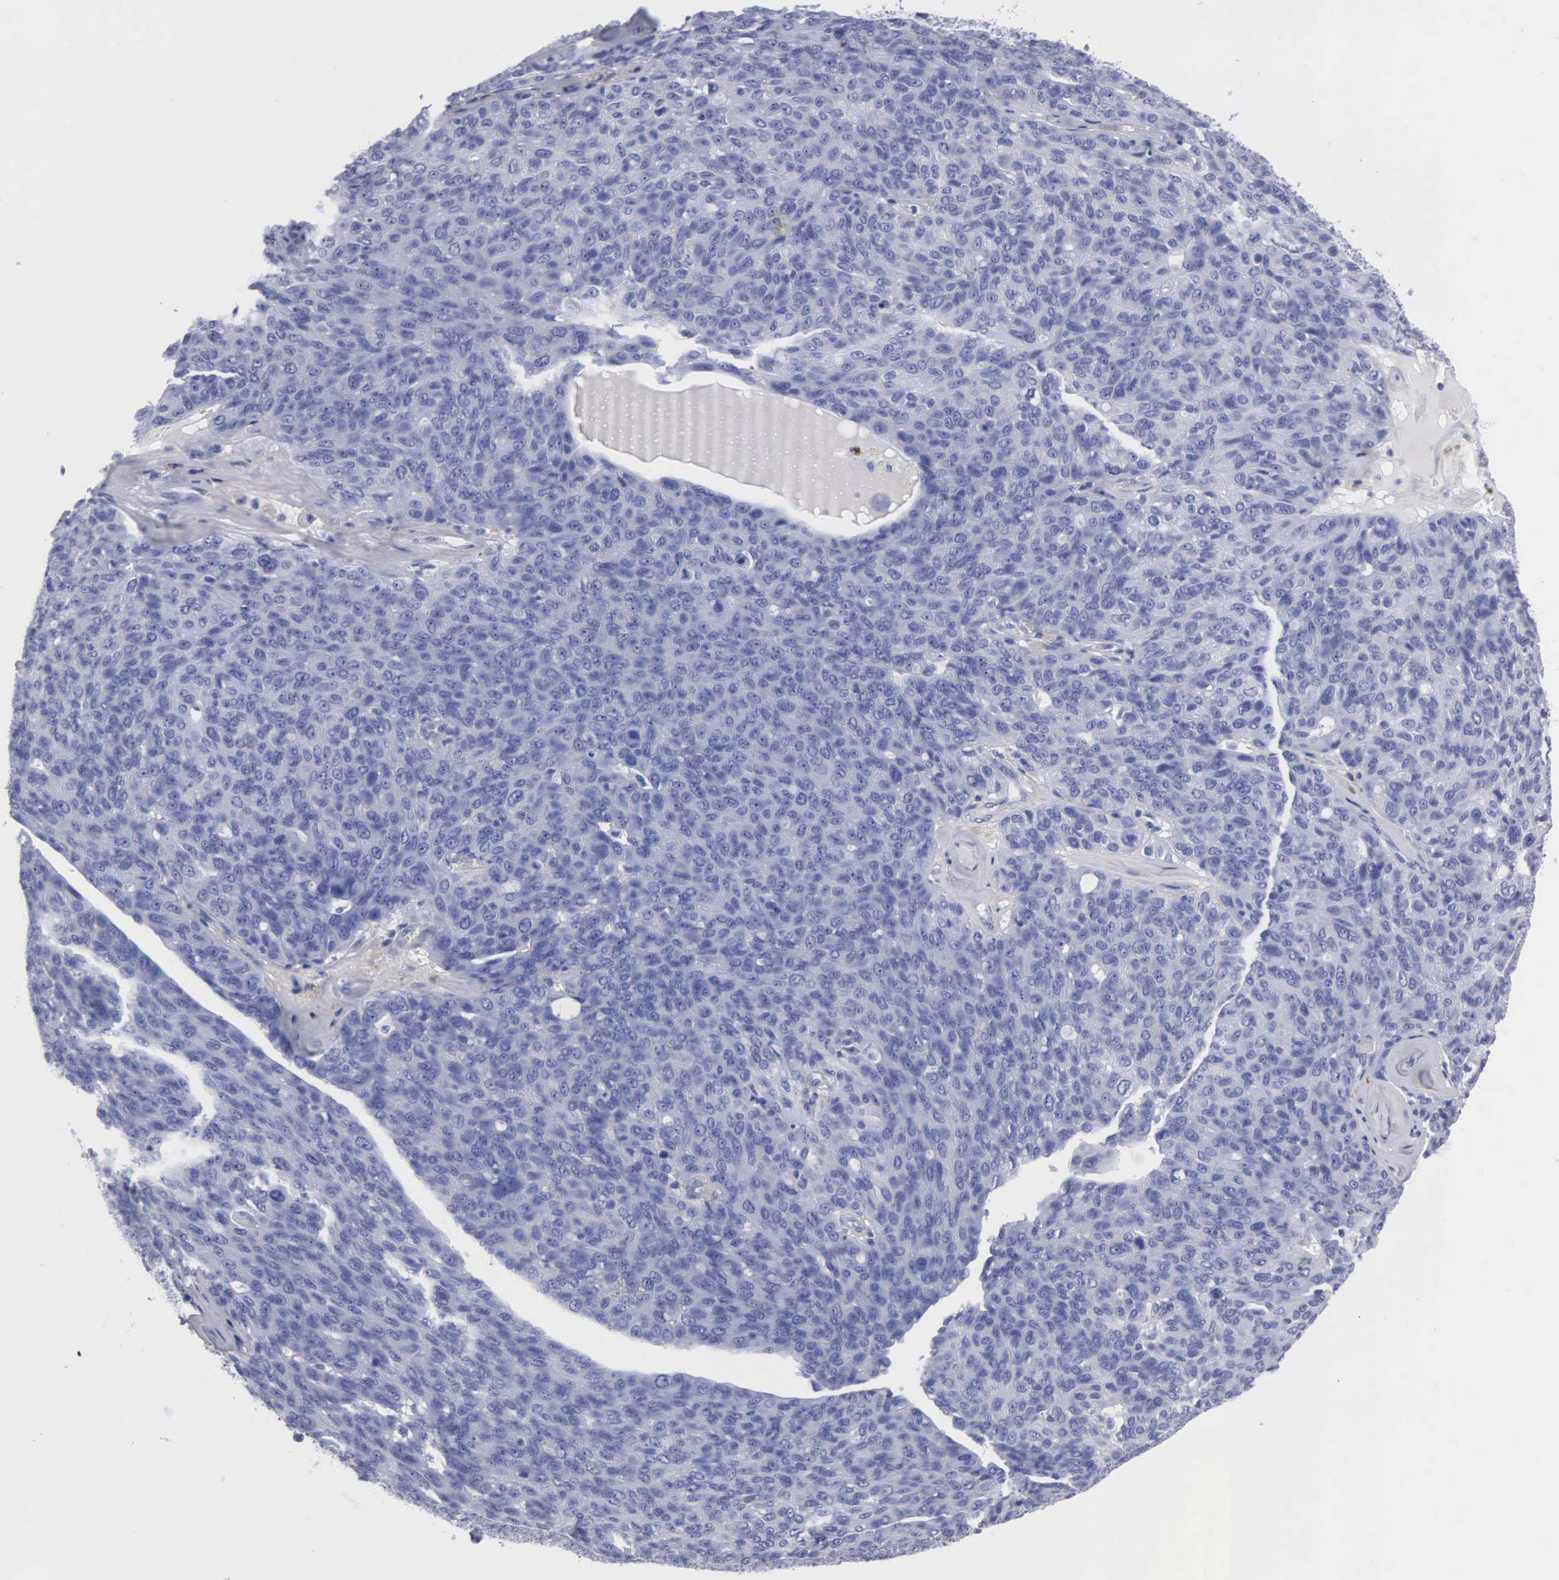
{"staining": {"intensity": "negative", "quantity": "none", "location": "none"}, "tissue": "ovarian cancer", "cell_type": "Tumor cells", "image_type": "cancer", "snomed": [{"axis": "morphology", "description": "Carcinoma, endometroid"}, {"axis": "topography", "description": "Ovary"}], "caption": "This is a image of immunohistochemistry (IHC) staining of endometroid carcinoma (ovarian), which shows no positivity in tumor cells.", "gene": "CTSG", "patient": {"sex": "female", "age": 60}}